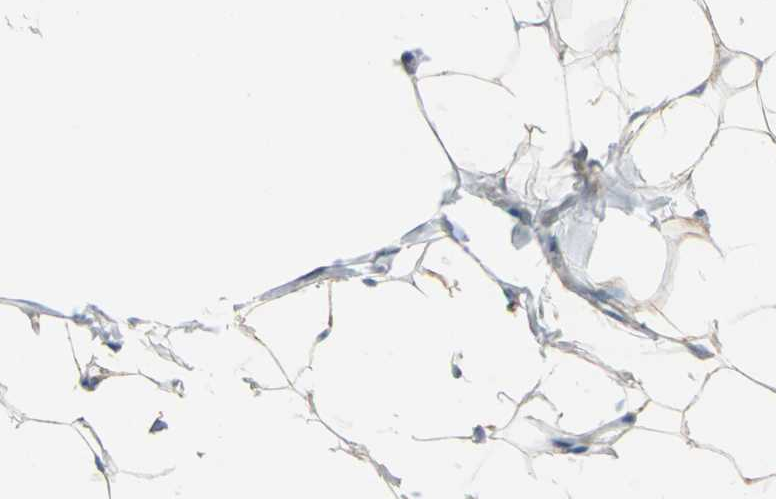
{"staining": {"intensity": "moderate", "quantity": "25%-75%", "location": "cytoplasmic/membranous"}, "tissue": "adipose tissue", "cell_type": "Adipocytes", "image_type": "normal", "snomed": [{"axis": "morphology", "description": "Normal tissue, NOS"}, {"axis": "topography", "description": "Soft tissue"}], "caption": "Protein expression analysis of unremarkable adipose tissue displays moderate cytoplasmic/membranous staining in about 25%-75% of adipocytes.", "gene": "AKAP12", "patient": {"sex": "male", "age": 26}}